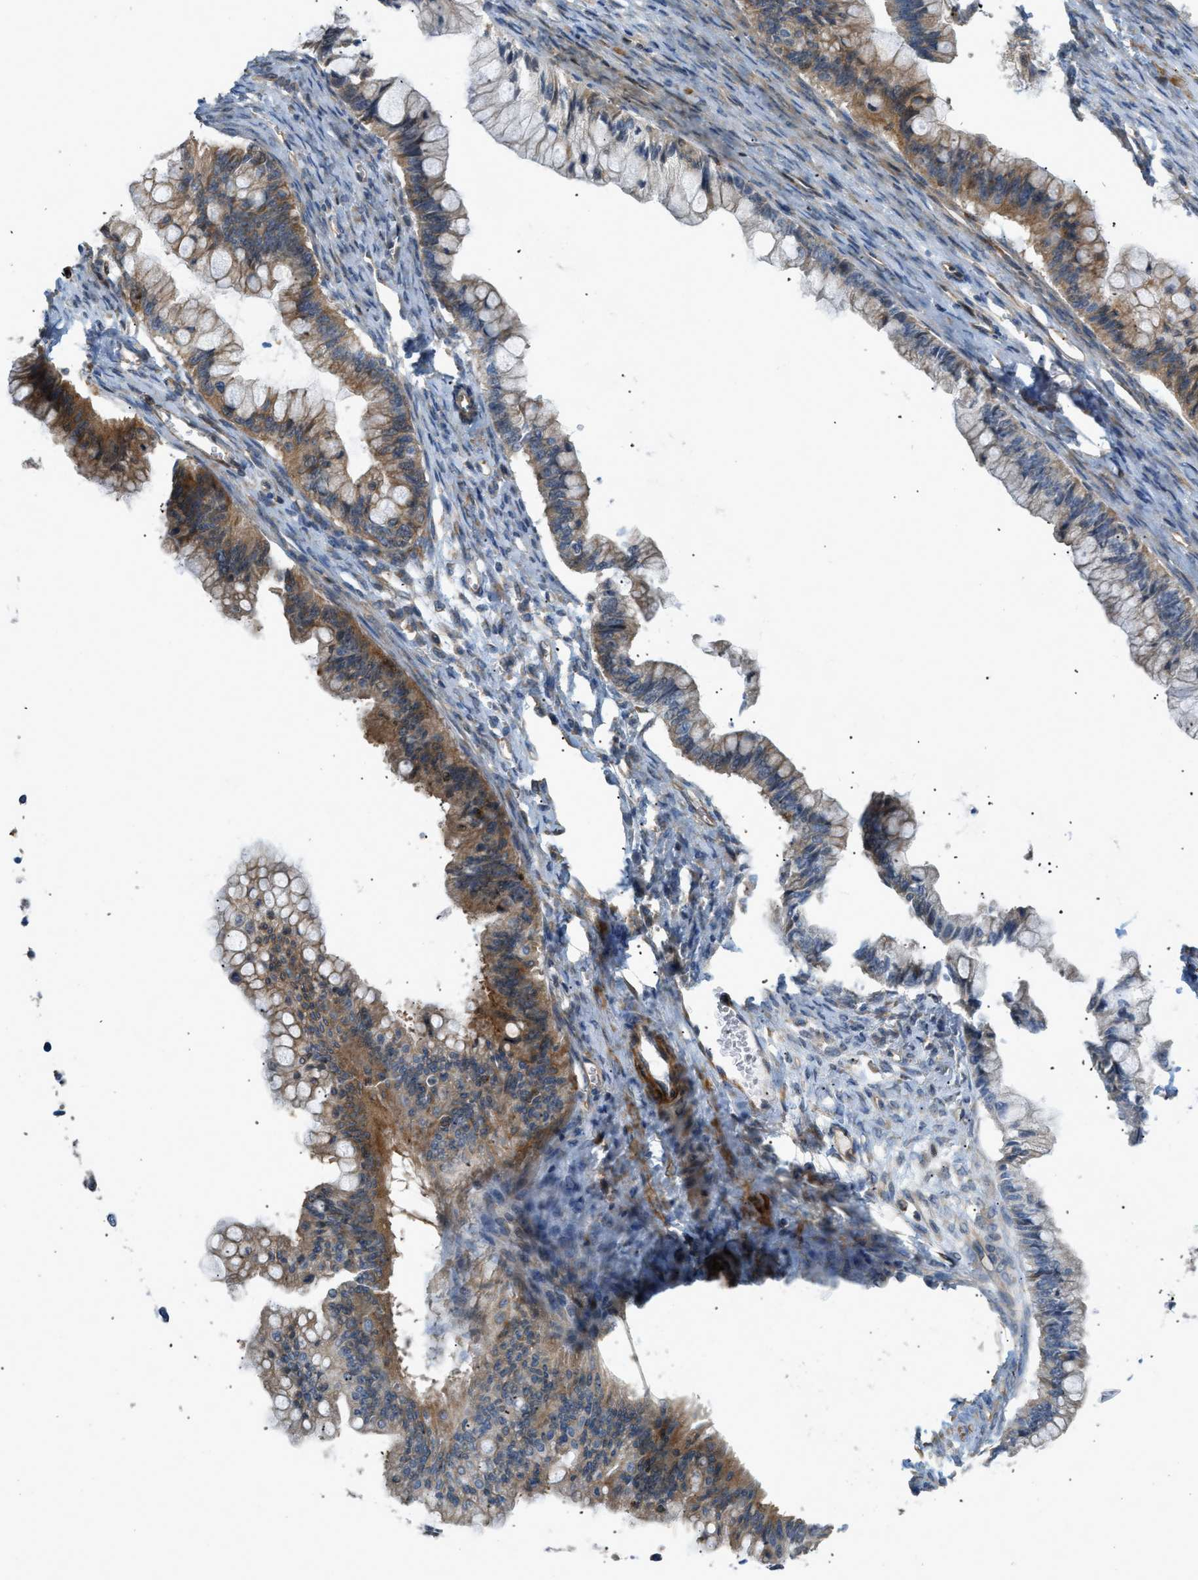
{"staining": {"intensity": "moderate", "quantity": ">75%", "location": "cytoplasmic/membranous"}, "tissue": "ovarian cancer", "cell_type": "Tumor cells", "image_type": "cancer", "snomed": [{"axis": "morphology", "description": "Cystadenocarcinoma, mucinous, NOS"}, {"axis": "topography", "description": "Ovary"}], "caption": "Protein expression analysis of mucinous cystadenocarcinoma (ovarian) displays moderate cytoplasmic/membranous expression in about >75% of tumor cells.", "gene": "BTN3A2", "patient": {"sex": "female", "age": 57}}